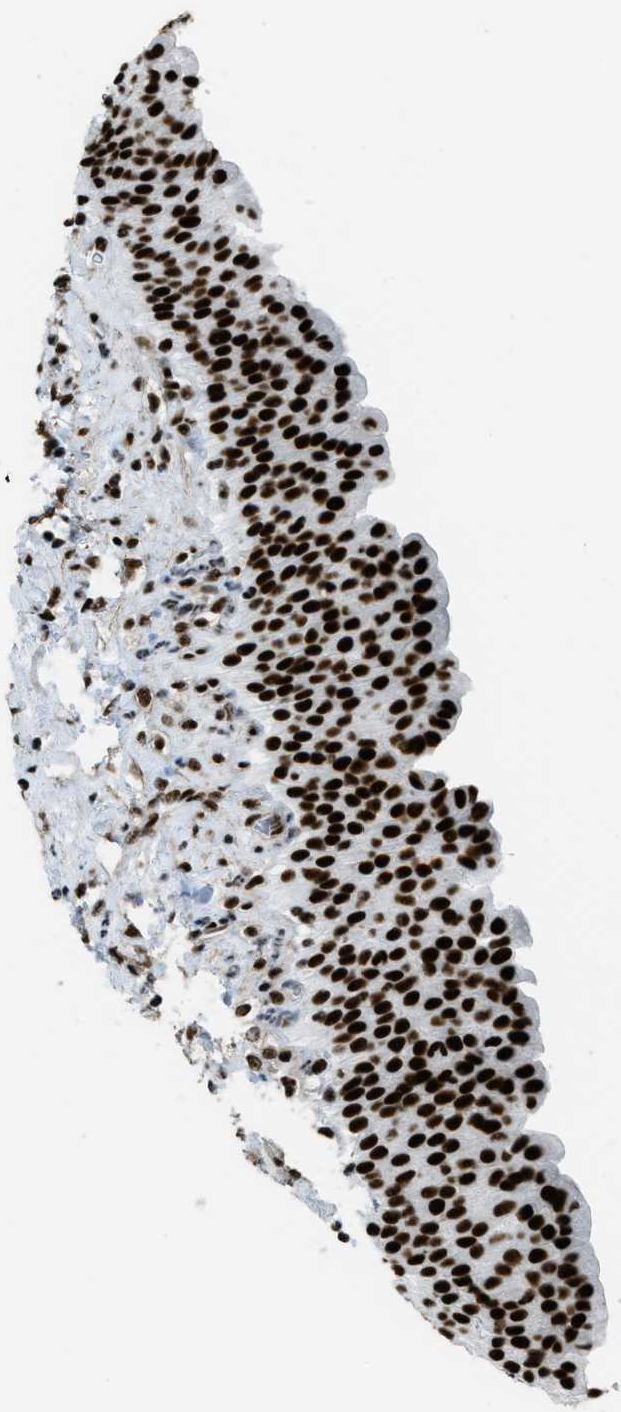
{"staining": {"intensity": "strong", "quantity": ">75%", "location": "nuclear"}, "tissue": "urinary bladder", "cell_type": "Urothelial cells", "image_type": "normal", "snomed": [{"axis": "morphology", "description": "Normal tissue, NOS"}, {"axis": "topography", "description": "Urinary bladder"}], "caption": "Immunohistochemical staining of benign human urinary bladder reveals >75% levels of strong nuclear protein expression in approximately >75% of urothelial cells.", "gene": "ZNF207", "patient": {"sex": "female", "age": 79}}